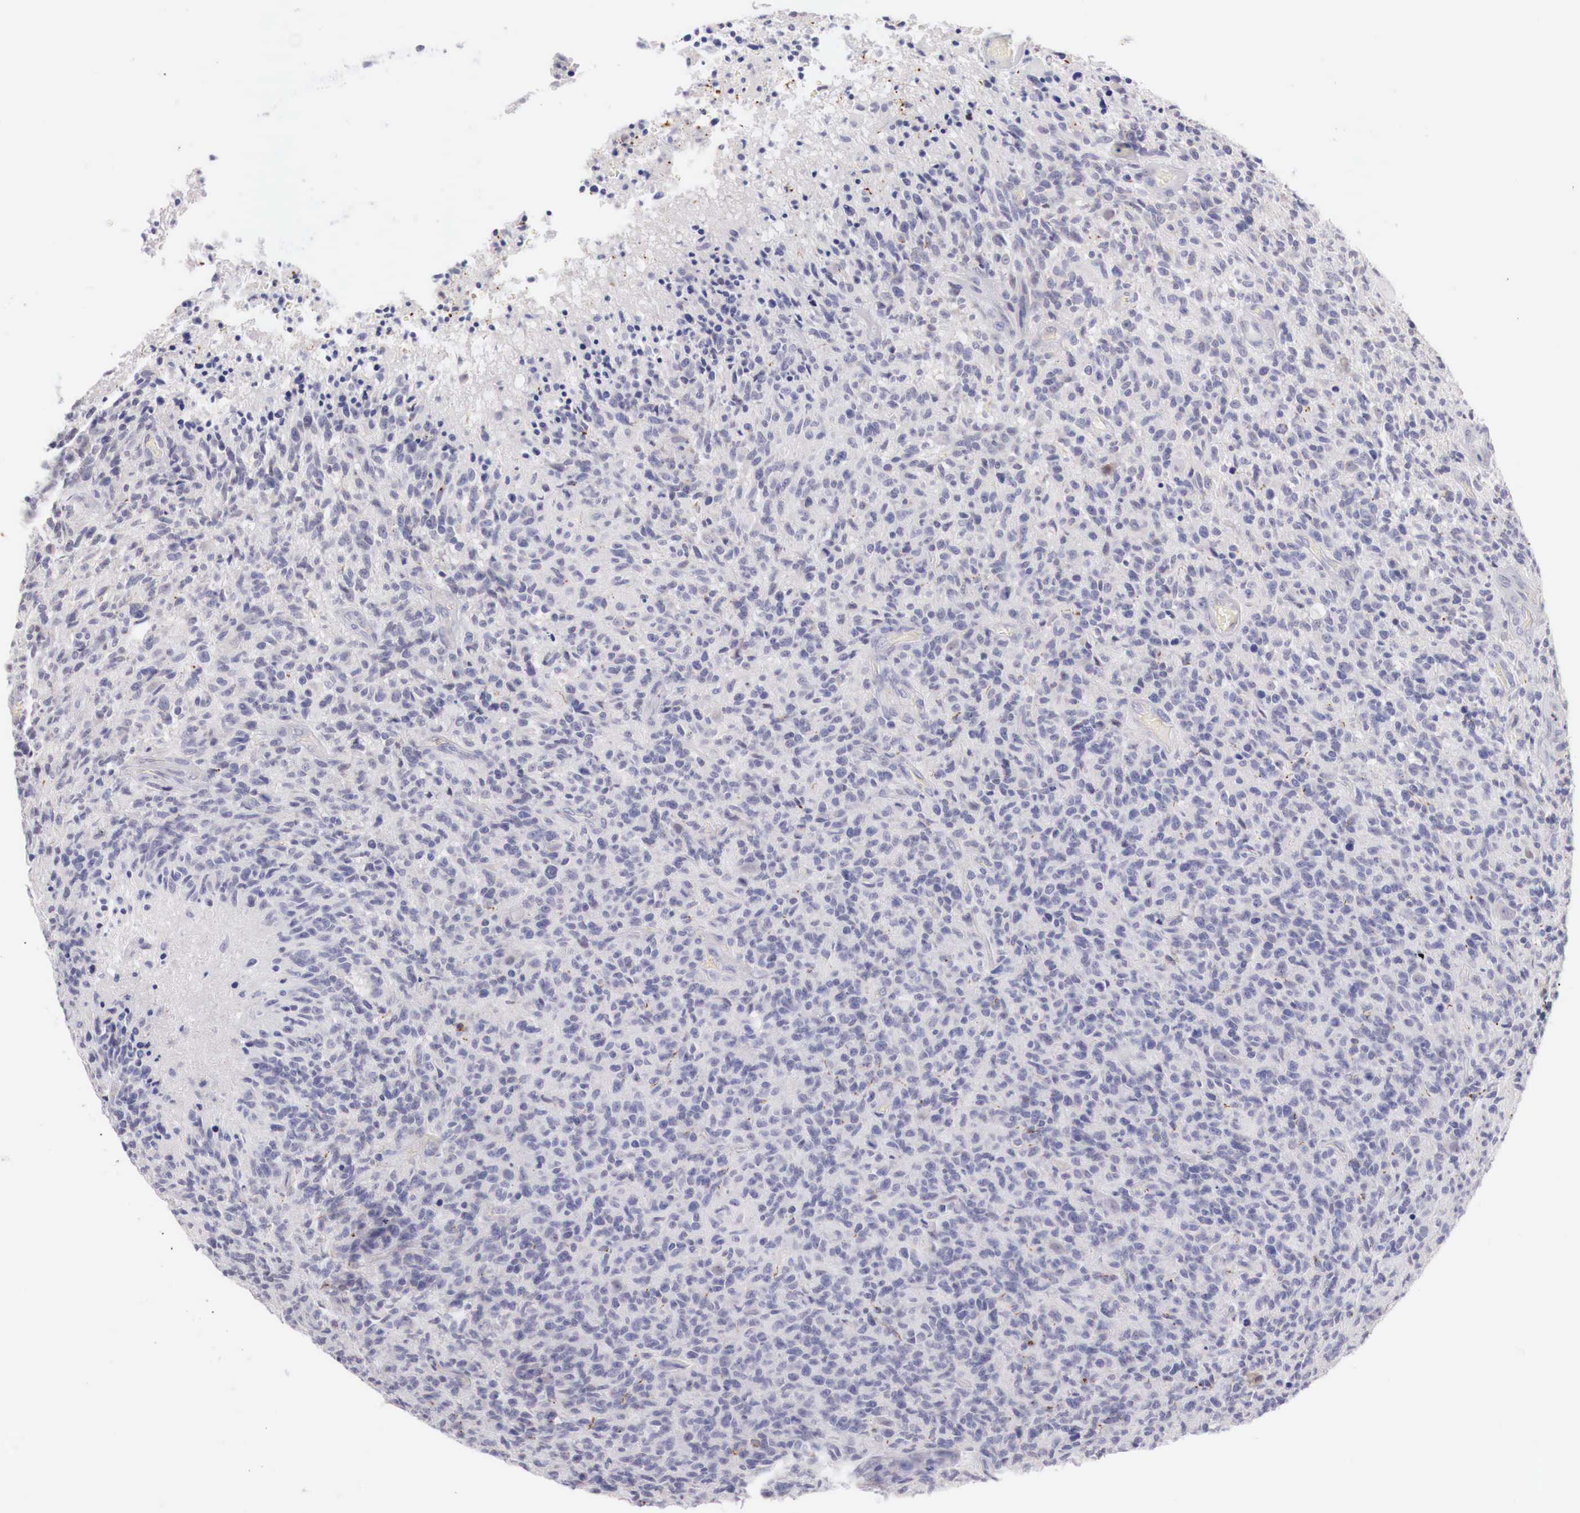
{"staining": {"intensity": "negative", "quantity": "none", "location": "none"}, "tissue": "glioma", "cell_type": "Tumor cells", "image_type": "cancer", "snomed": [{"axis": "morphology", "description": "Glioma, malignant, High grade"}, {"axis": "topography", "description": "Brain"}], "caption": "A micrograph of glioma stained for a protein reveals no brown staining in tumor cells.", "gene": "TRIM13", "patient": {"sex": "male", "age": 36}}